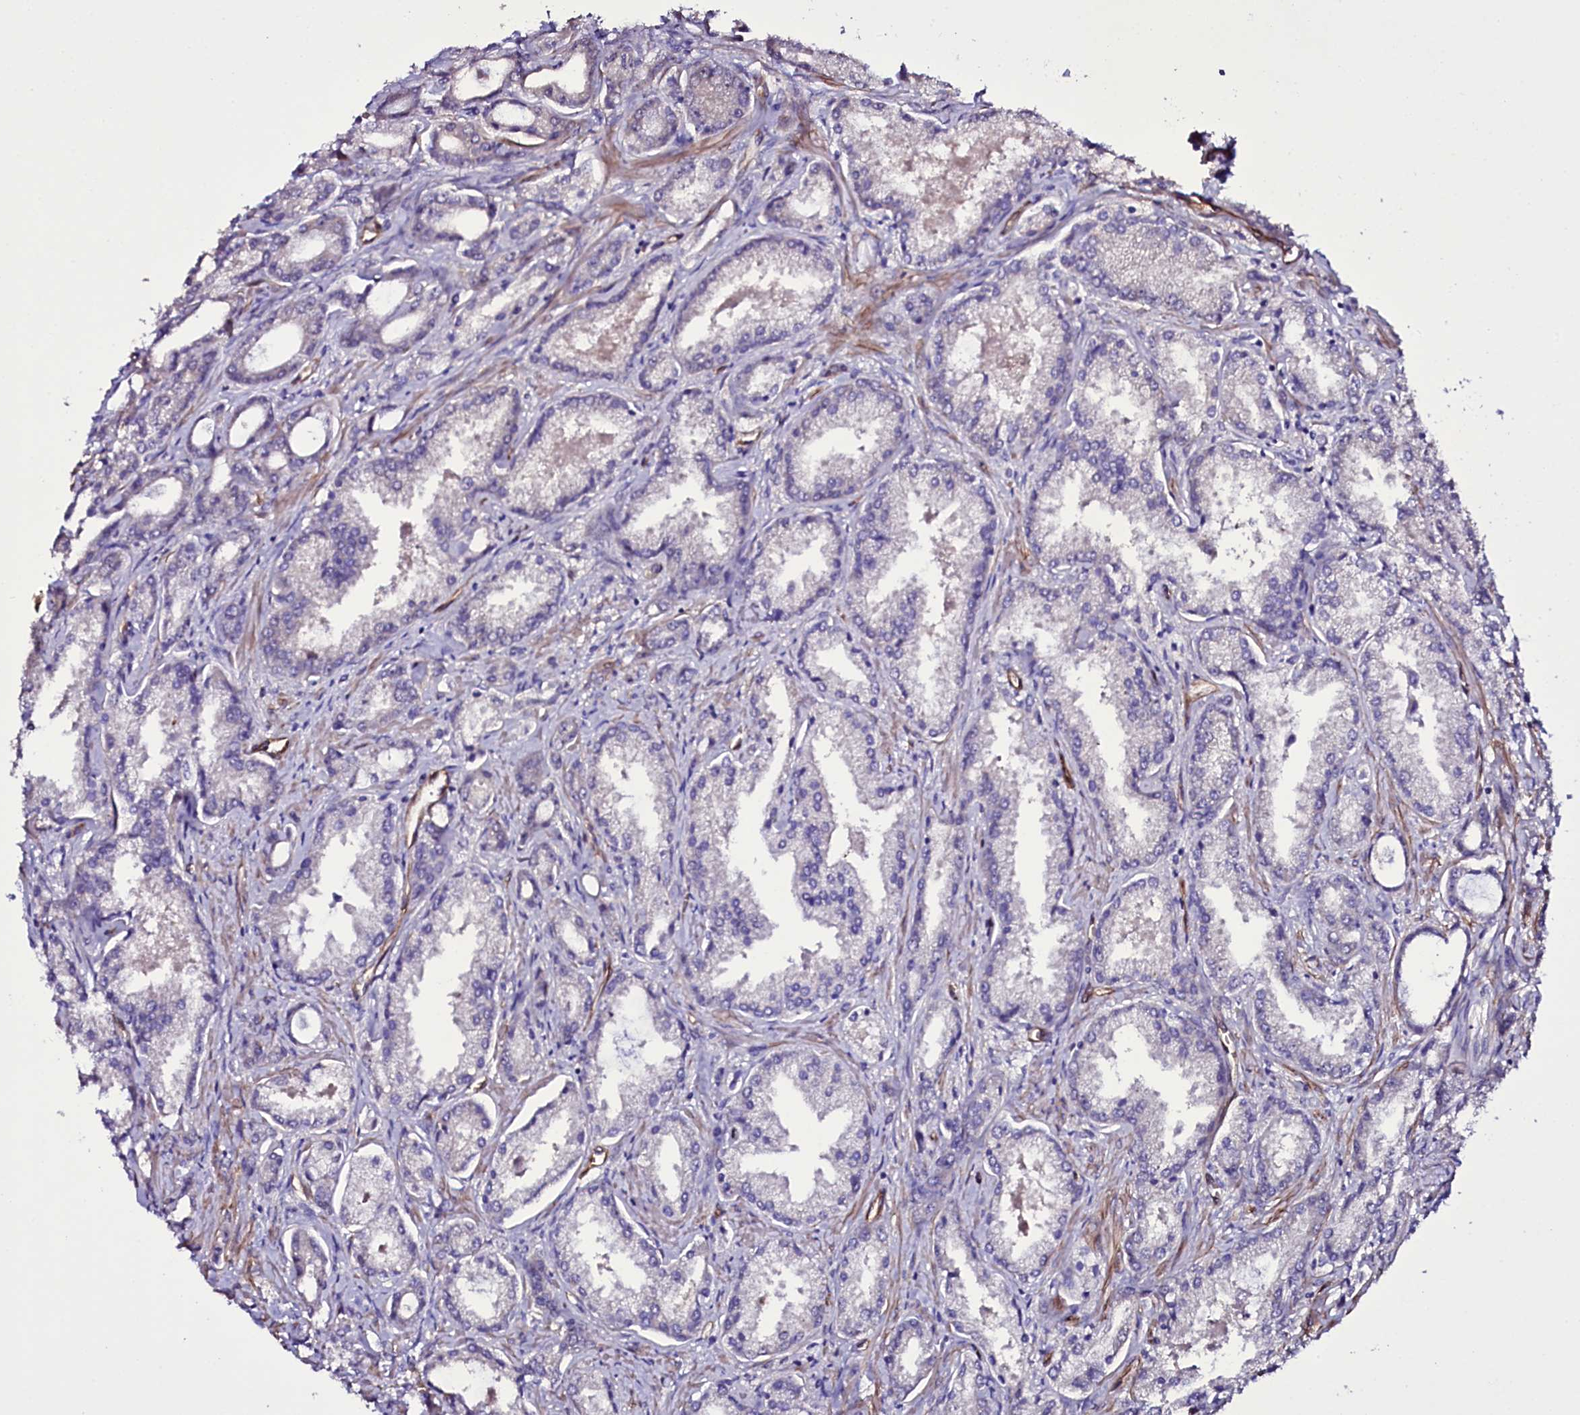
{"staining": {"intensity": "negative", "quantity": "none", "location": "none"}, "tissue": "prostate cancer", "cell_type": "Tumor cells", "image_type": "cancer", "snomed": [{"axis": "morphology", "description": "Adenocarcinoma, Low grade"}, {"axis": "topography", "description": "Prostate"}], "caption": "Tumor cells are negative for brown protein staining in prostate adenocarcinoma (low-grade).", "gene": "MEX3C", "patient": {"sex": "male", "age": 68}}